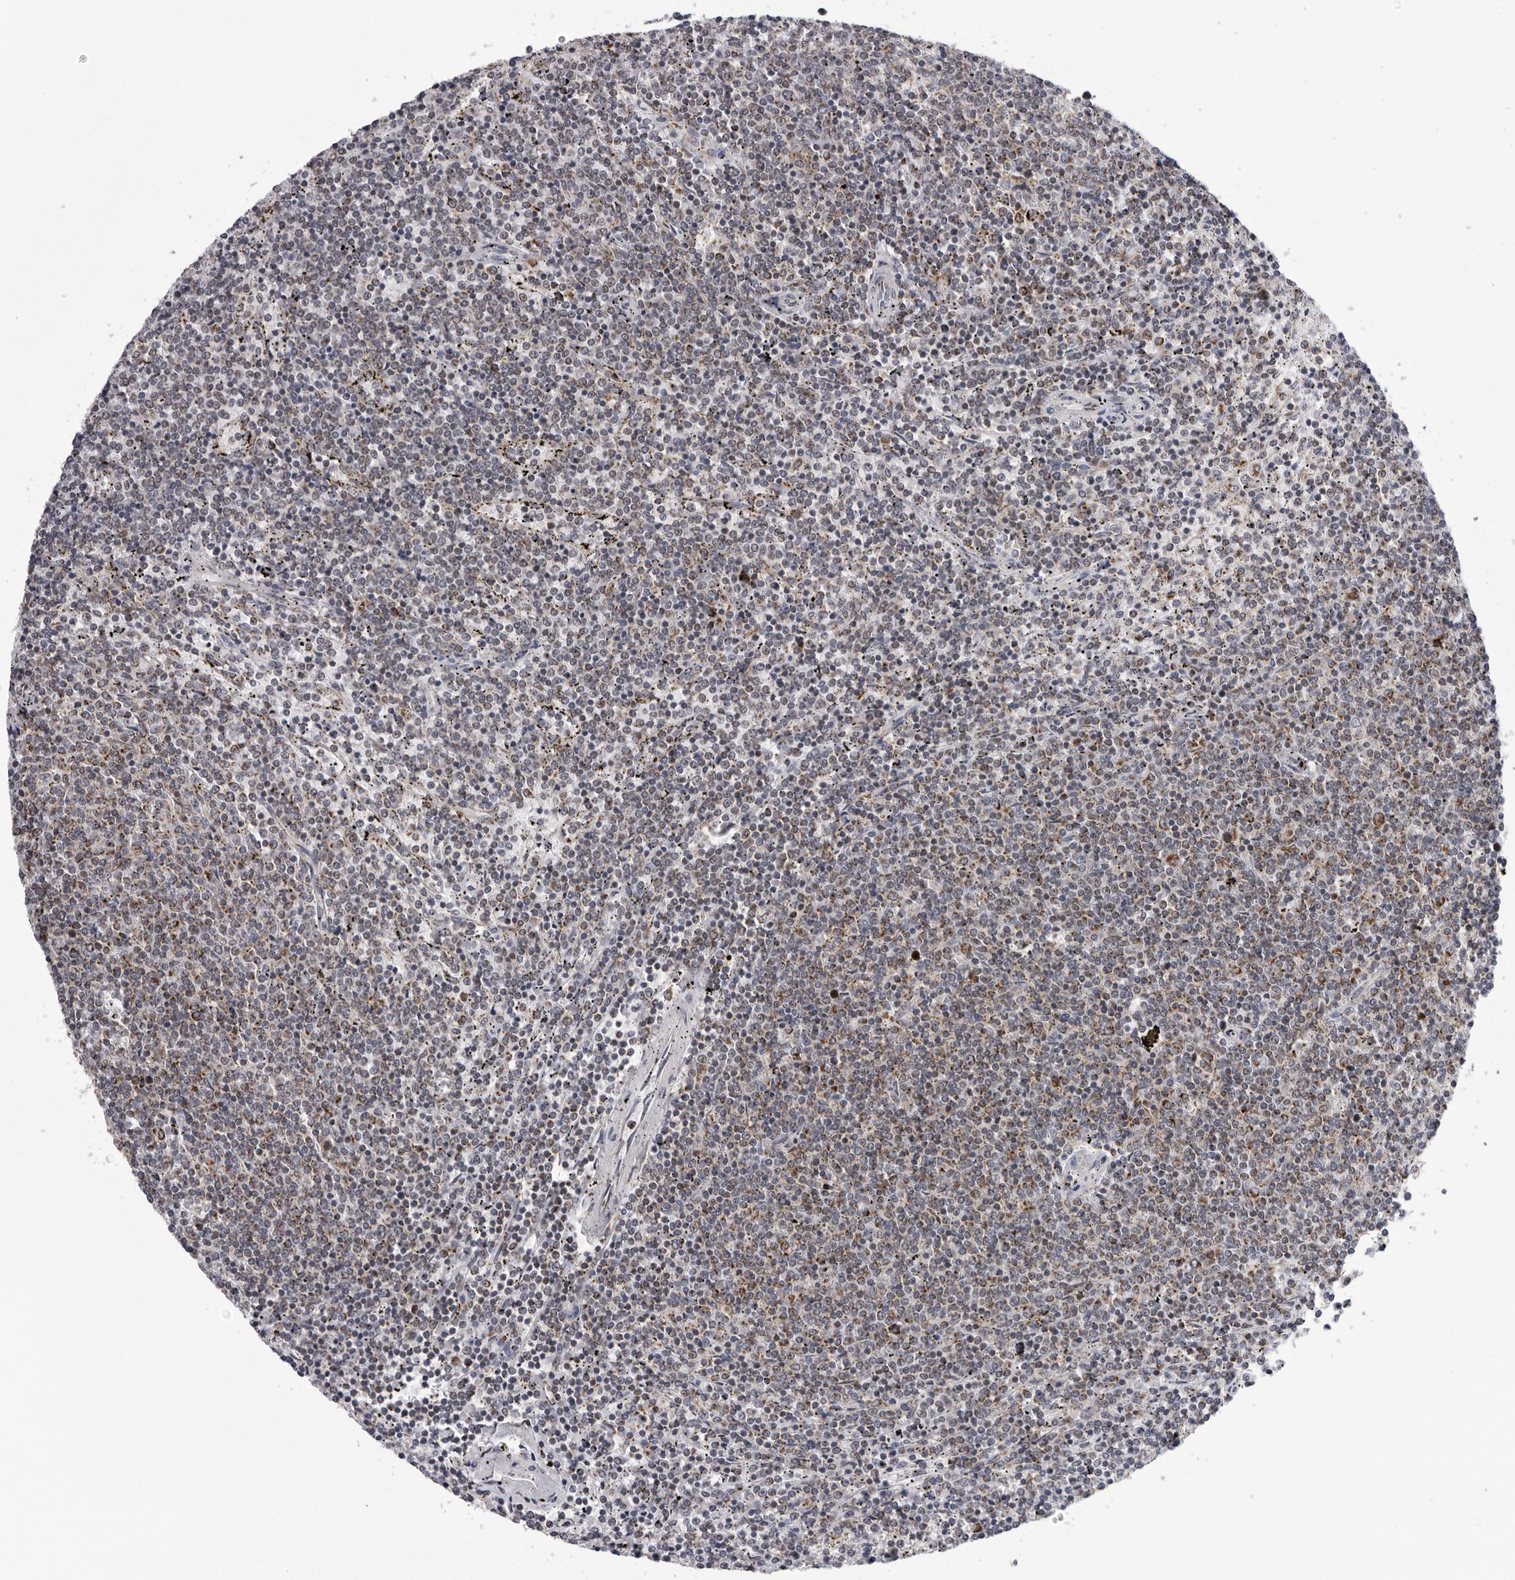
{"staining": {"intensity": "weak", "quantity": "25%-75%", "location": "cytoplasmic/membranous"}, "tissue": "lymphoma", "cell_type": "Tumor cells", "image_type": "cancer", "snomed": [{"axis": "morphology", "description": "Malignant lymphoma, non-Hodgkin's type, Low grade"}, {"axis": "topography", "description": "Spleen"}], "caption": "IHC micrograph of neoplastic tissue: low-grade malignant lymphoma, non-Hodgkin's type stained using immunohistochemistry (IHC) reveals low levels of weak protein expression localized specifically in the cytoplasmic/membranous of tumor cells, appearing as a cytoplasmic/membranous brown color.", "gene": "CPT2", "patient": {"sex": "female", "age": 50}}